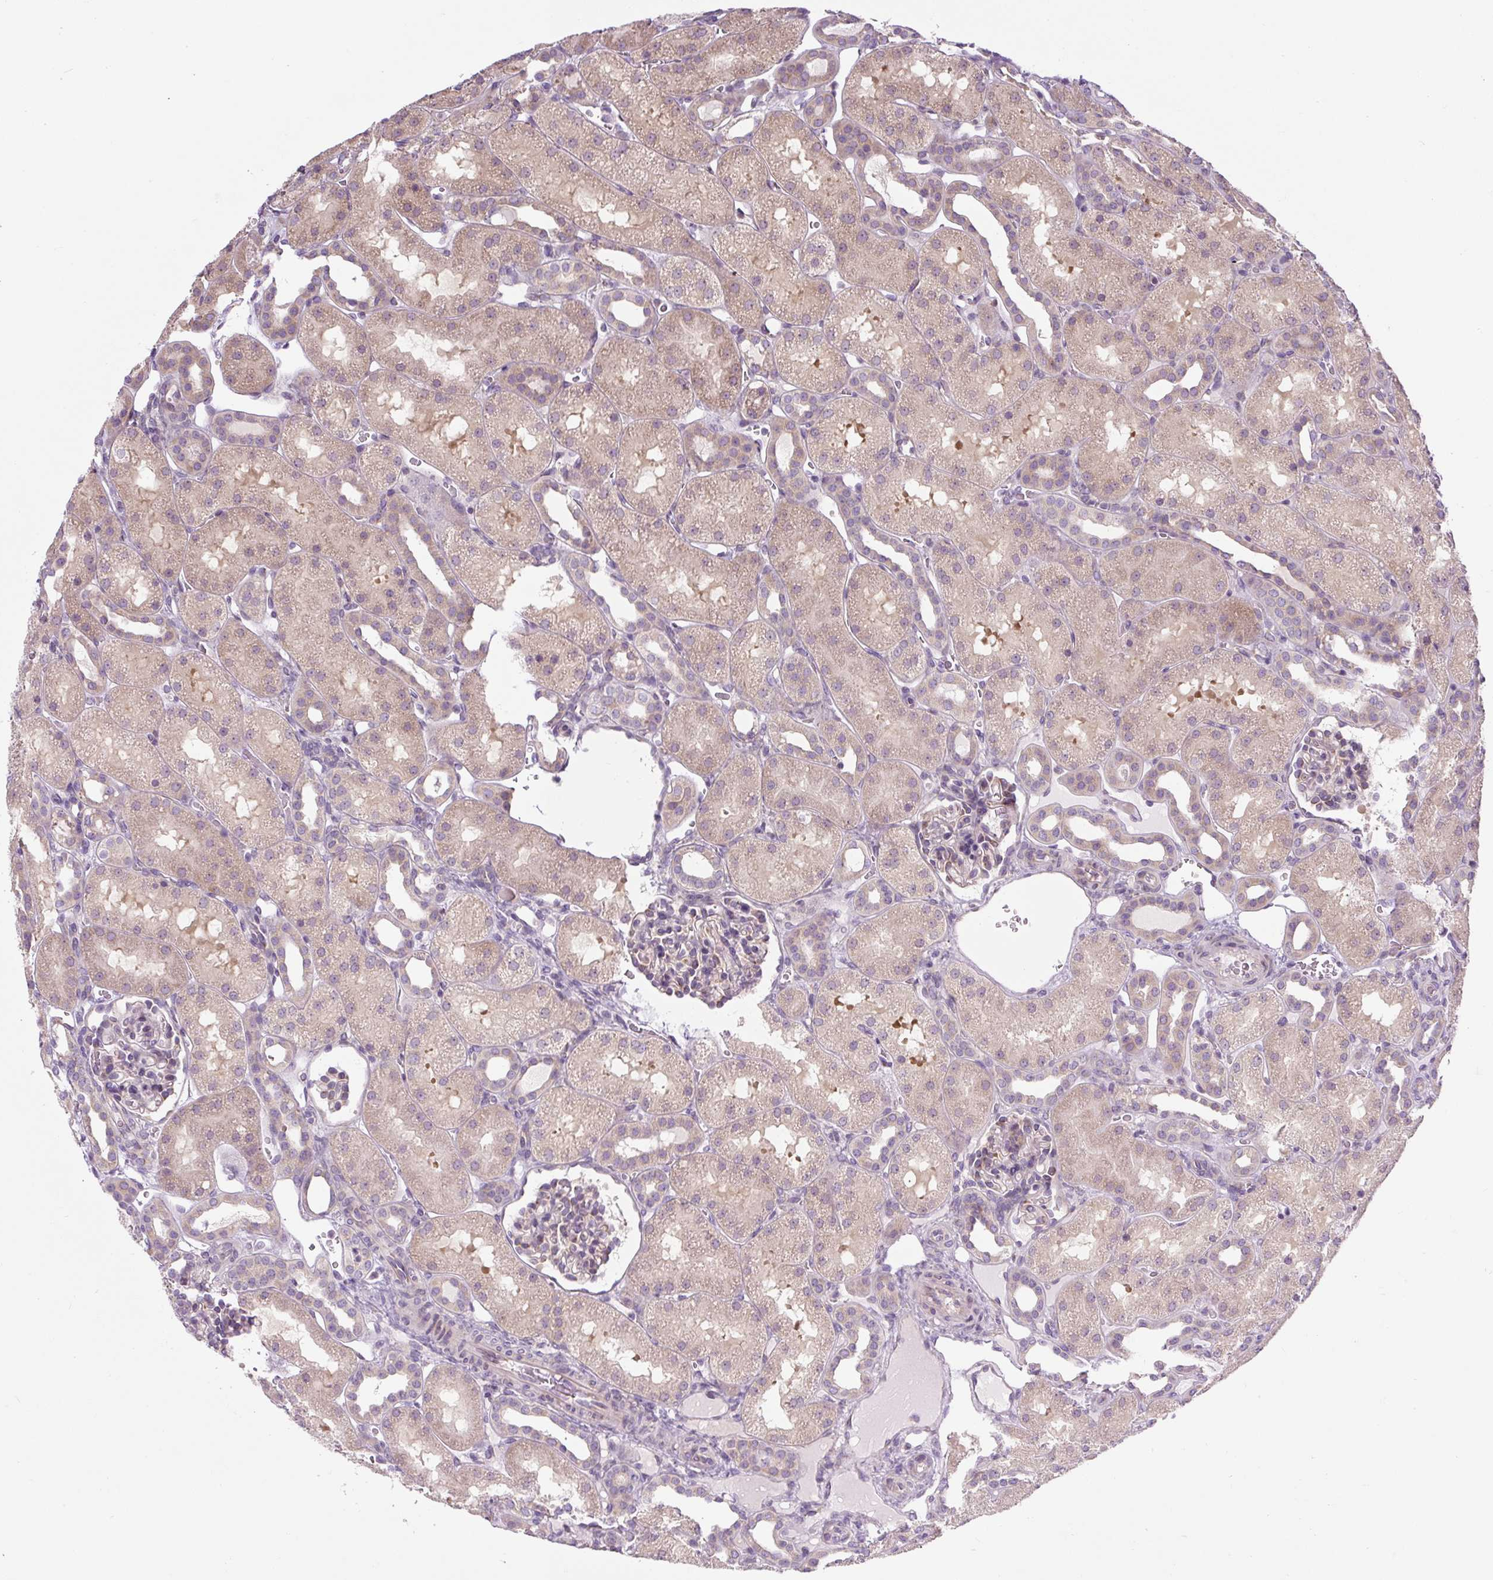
{"staining": {"intensity": "moderate", "quantity": "25%-75%", "location": "cytoplasmic/membranous"}, "tissue": "kidney", "cell_type": "Cells in glomeruli", "image_type": "normal", "snomed": [{"axis": "morphology", "description": "Normal tissue, NOS"}, {"axis": "topography", "description": "Kidney"}], "caption": "High-magnification brightfield microscopy of benign kidney stained with DAB (brown) and counterstained with hematoxylin (blue). cells in glomeruli exhibit moderate cytoplasmic/membranous expression is appreciated in about25%-75% of cells.", "gene": "MLX", "patient": {"sex": "male", "age": 2}}